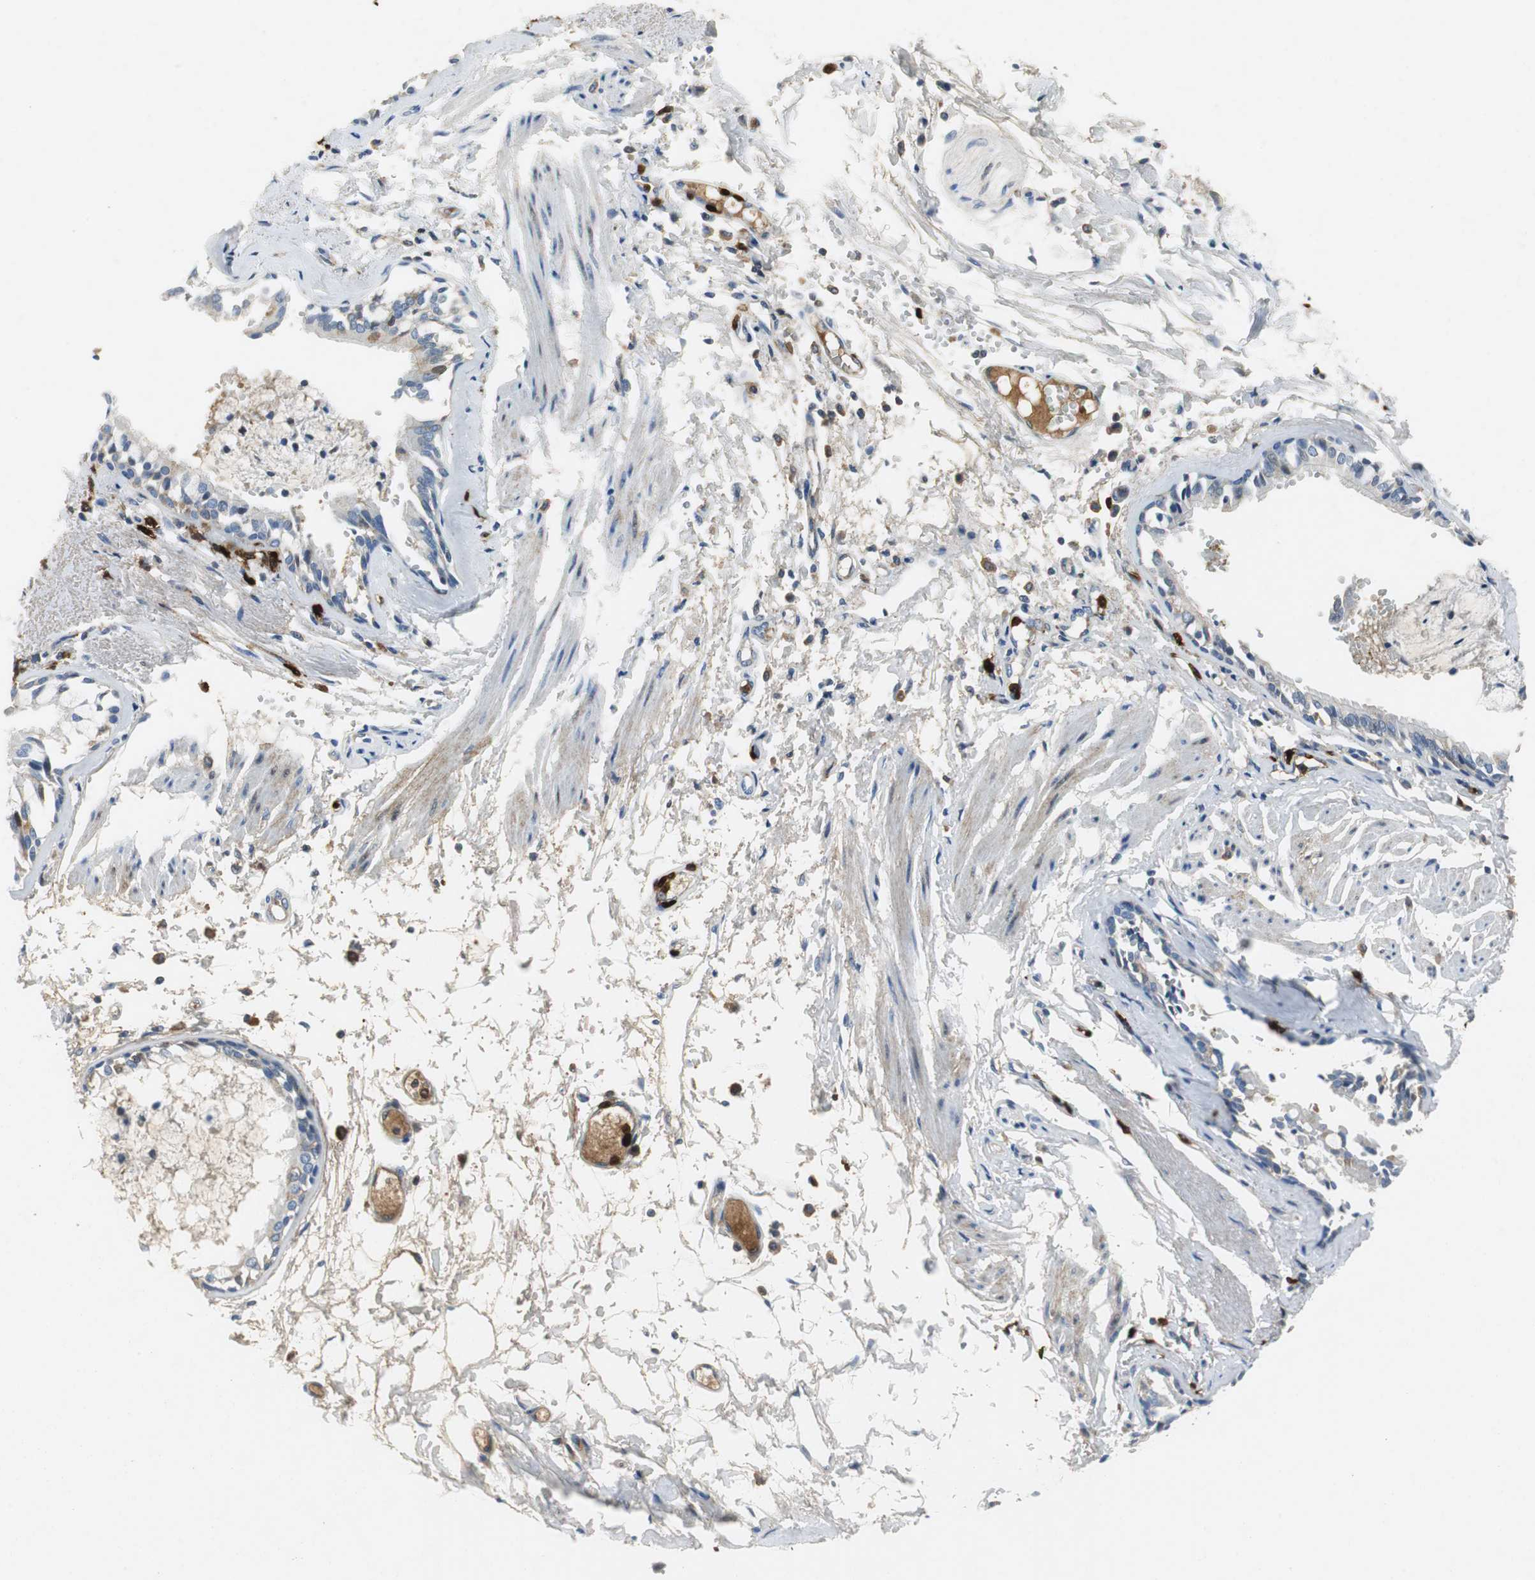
{"staining": {"intensity": "weak", "quantity": "<25%", "location": "cytoplasmic/membranous"}, "tissue": "bronchus", "cell_type": "Respiratory epithelial cells", "image_type": "normal", "snomed": [{"axis": "morphology", "description": "Normal tissue, NOS"}, {"axis": "topography", "description": "Bronchus"}, {"axis": "topography", "description": "Lung"}], "caption": "The immunohistochemistry image has no significant staining in respiratory epithelial cells of bronchus.", "gene": "ORM1", "patient": {"sex": "female", "age": 56}}